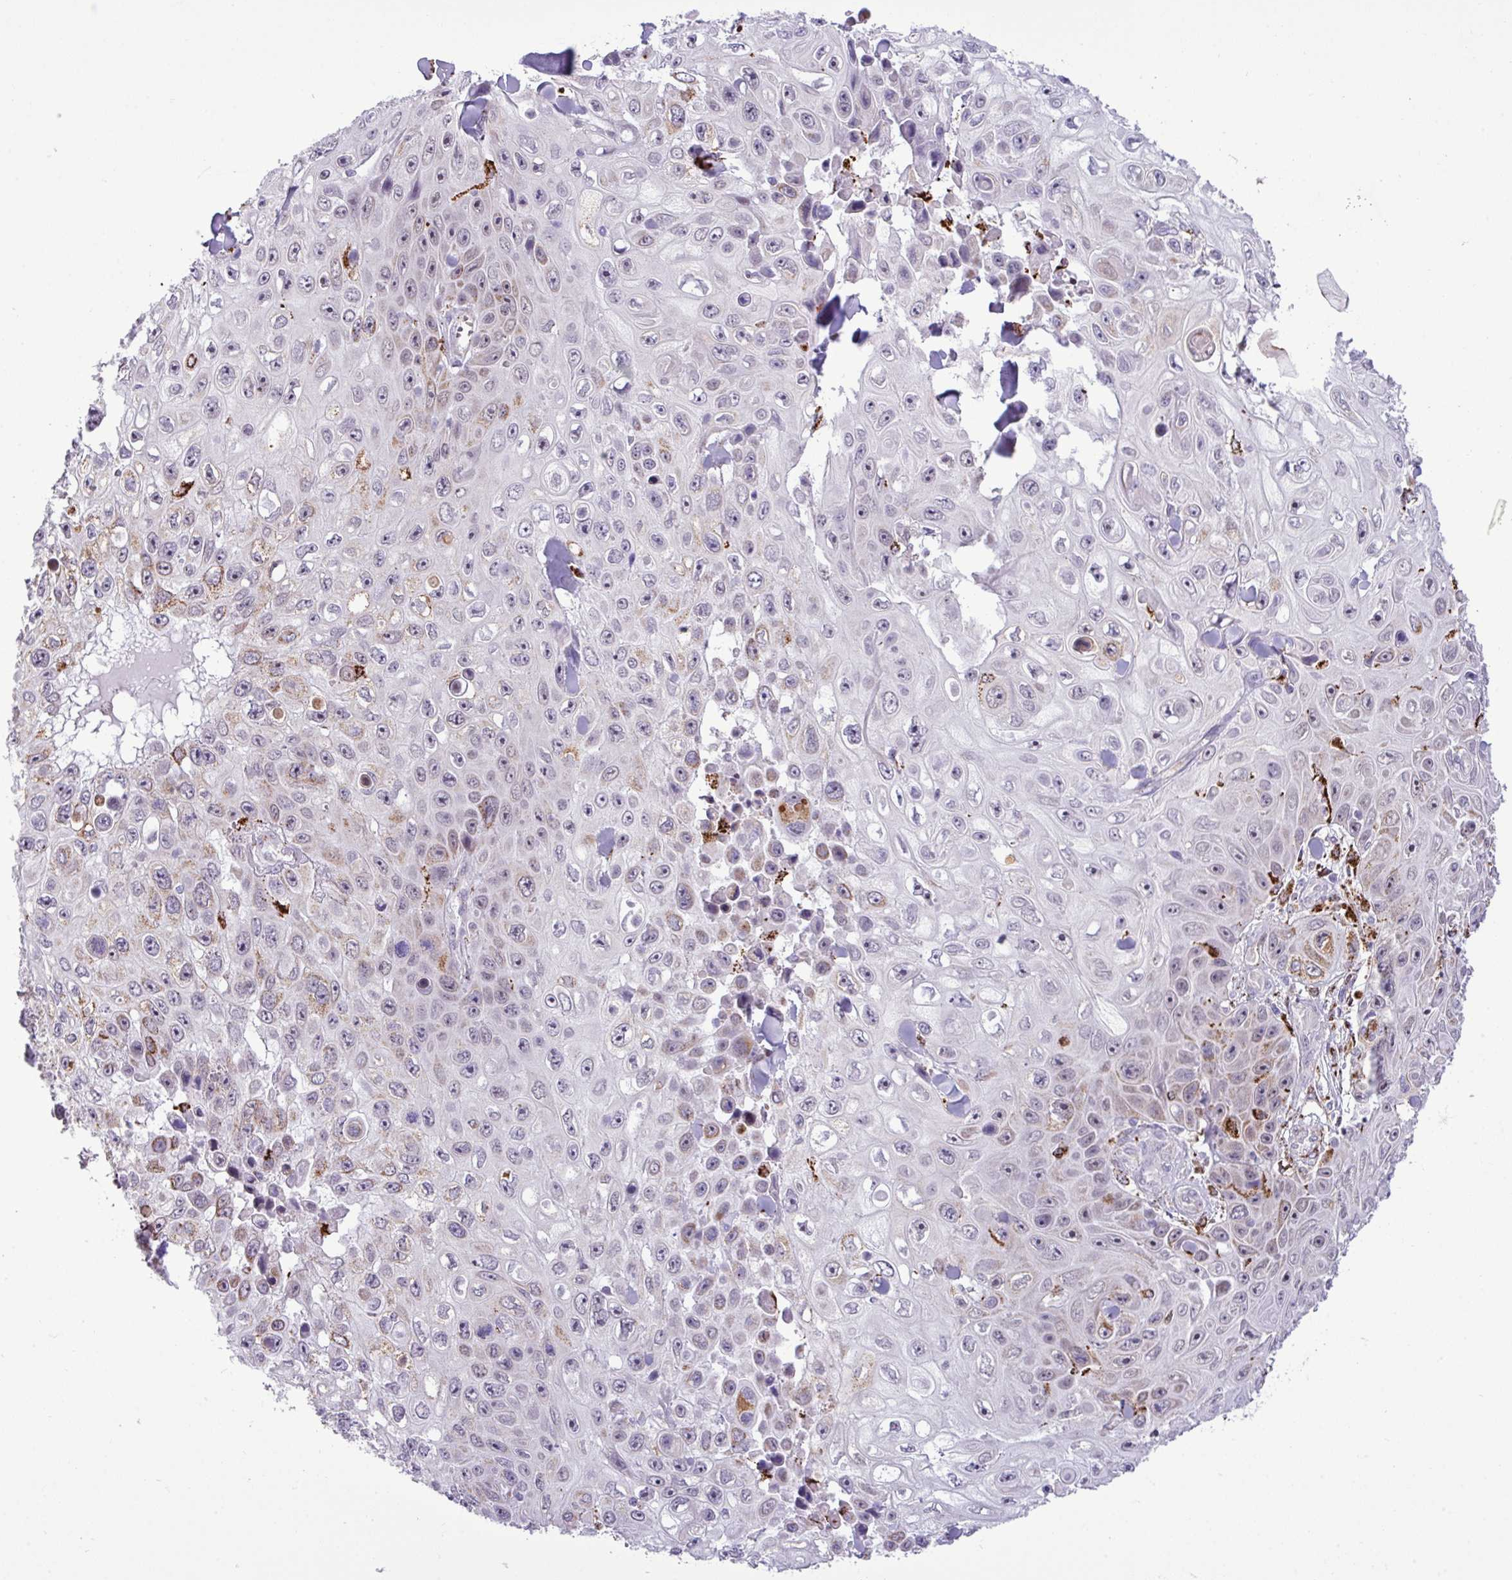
{"staining": {"intensity": "weak", "quantity": "<25%", "location": "cytoplasmic/membranous"}, "tissue": "skin cancer", "cell_type": "Tumor cells", "image_type": "cancer", "snomed": [{"axis": "morphology", "description": "Squamous cell carcinoma, NOS"}, {"axis": "topography", "description": "Skin"}], "caption": "The image displays no staining of tumor cells in skin squamous cell carcinoma.", "gene": "SGPP1", "patient": {"sex": "male", "age": 82}}